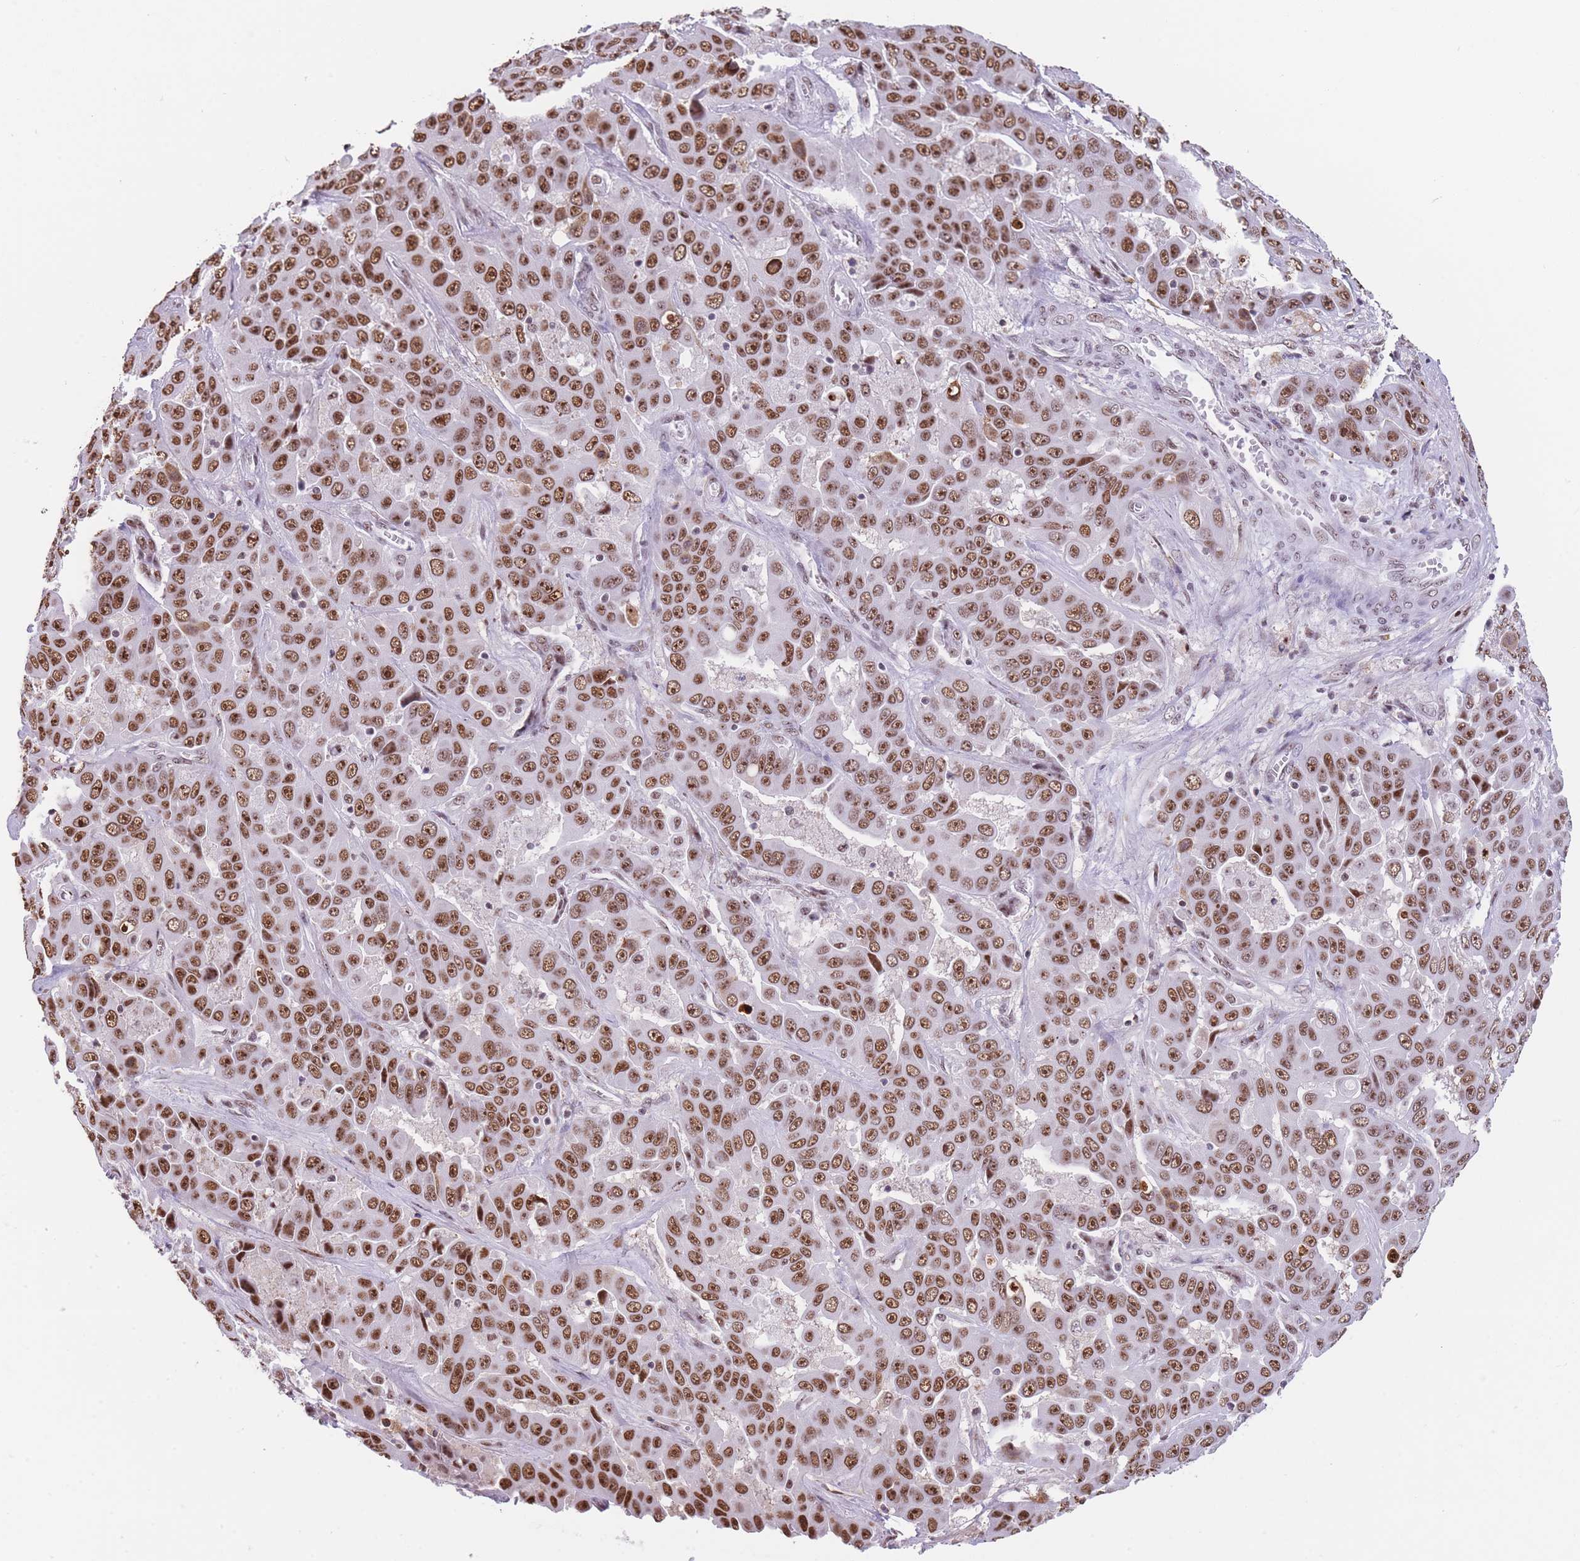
{"staining": {"intensity": "strong", "quantity": ">75%", "location": "nuclear"}, "tissue": "liver cancer", "cell_type": "Tumor cells", "image_type": "cancer", "snomed": [{"axis": "morphology", "description": "Cholangiocarcinoma"}, {"axis": "topography", "description": "Liver"}], "caption": "IHC image of neoplastic tissue: liver cancer (cholangiocarcinoma) stained using immunohistochemistry (IHC) shows high levels of strong protein expression localized specifically in the nuclear of tumor cells, appearing as a nuclear brown color.", "gene": "EVC2", "patient": {"sex": "female", "age": 52}}